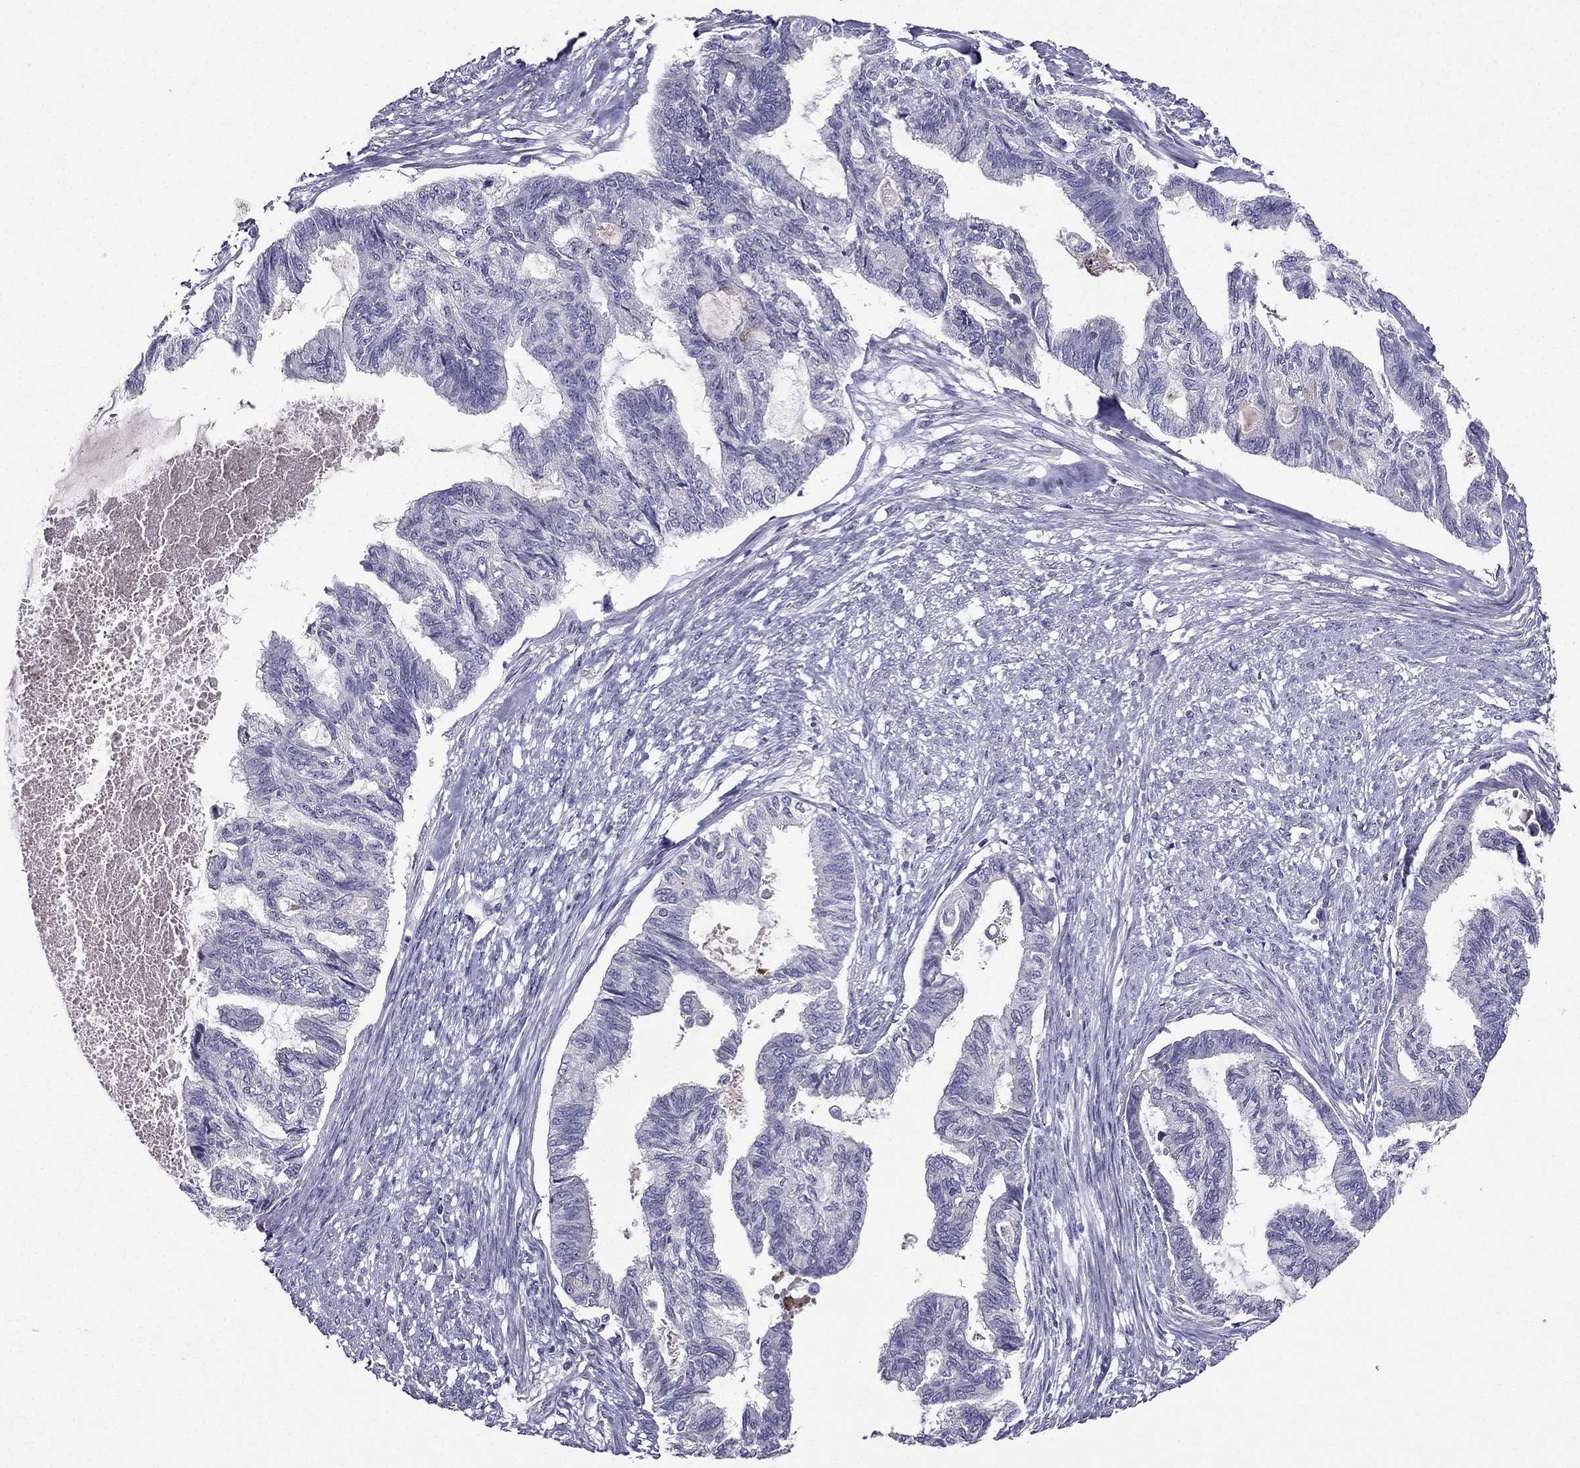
{"staining": {"intensity": "negative", "quantity": "none", "location": "none"}, "tissue": "endometrial cancer", "cell_type": "Tumor cells", "image_type": "cancer", "snomed": [{"axis": "morphology", "description": "Adenocarcinoma, NOS"}, {"axis": "topography", "description": "Endometrium"}], "caption": "IHC of human adenocarcinoma (endometrial) exhibits no staining in tumor cells.", "gene": "DUSP15", "patient": {"sex": "female", "age": 86}}